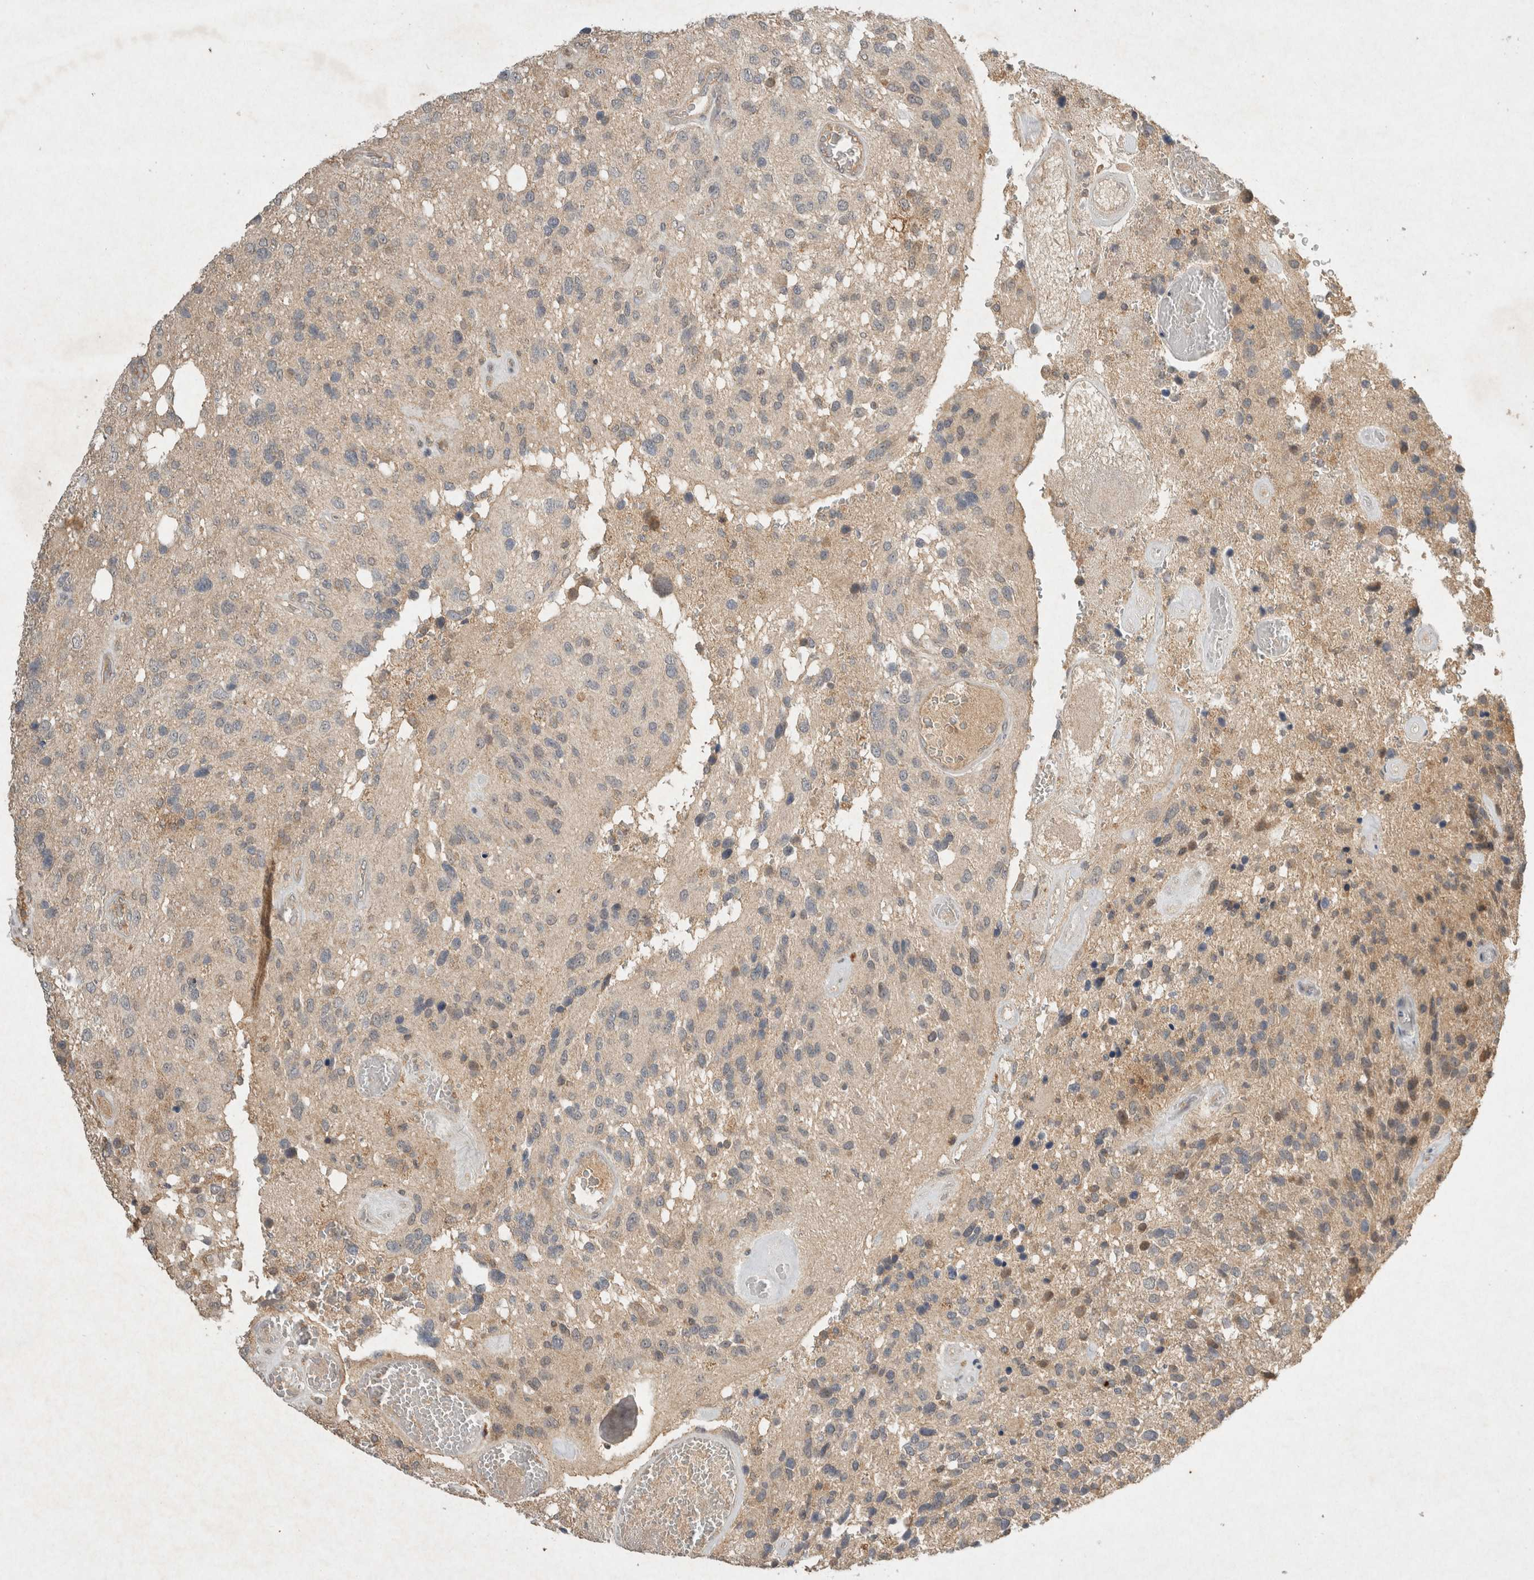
{"staining": {"intensity": "weak", "quantity": "<25%", "location": "cytoplasmic/membranous"}, "tissue": "glioma", "cell_type": "Tumor cells", "image_type": "cancer", "snomed": [{"axis": "morphology", "description": "Glioma, malignant, High grade"}, {"axis": "topography", "description": "Brain"}], "caption": "A high-resolution micrograph shows immunohistochemistry (IHC) staining of high-grade glioma (malignant), which demonstrates no significant staining in tumor cells.", "gene": "LOXL2", "patient": {"sex": "female", "age": 58}}